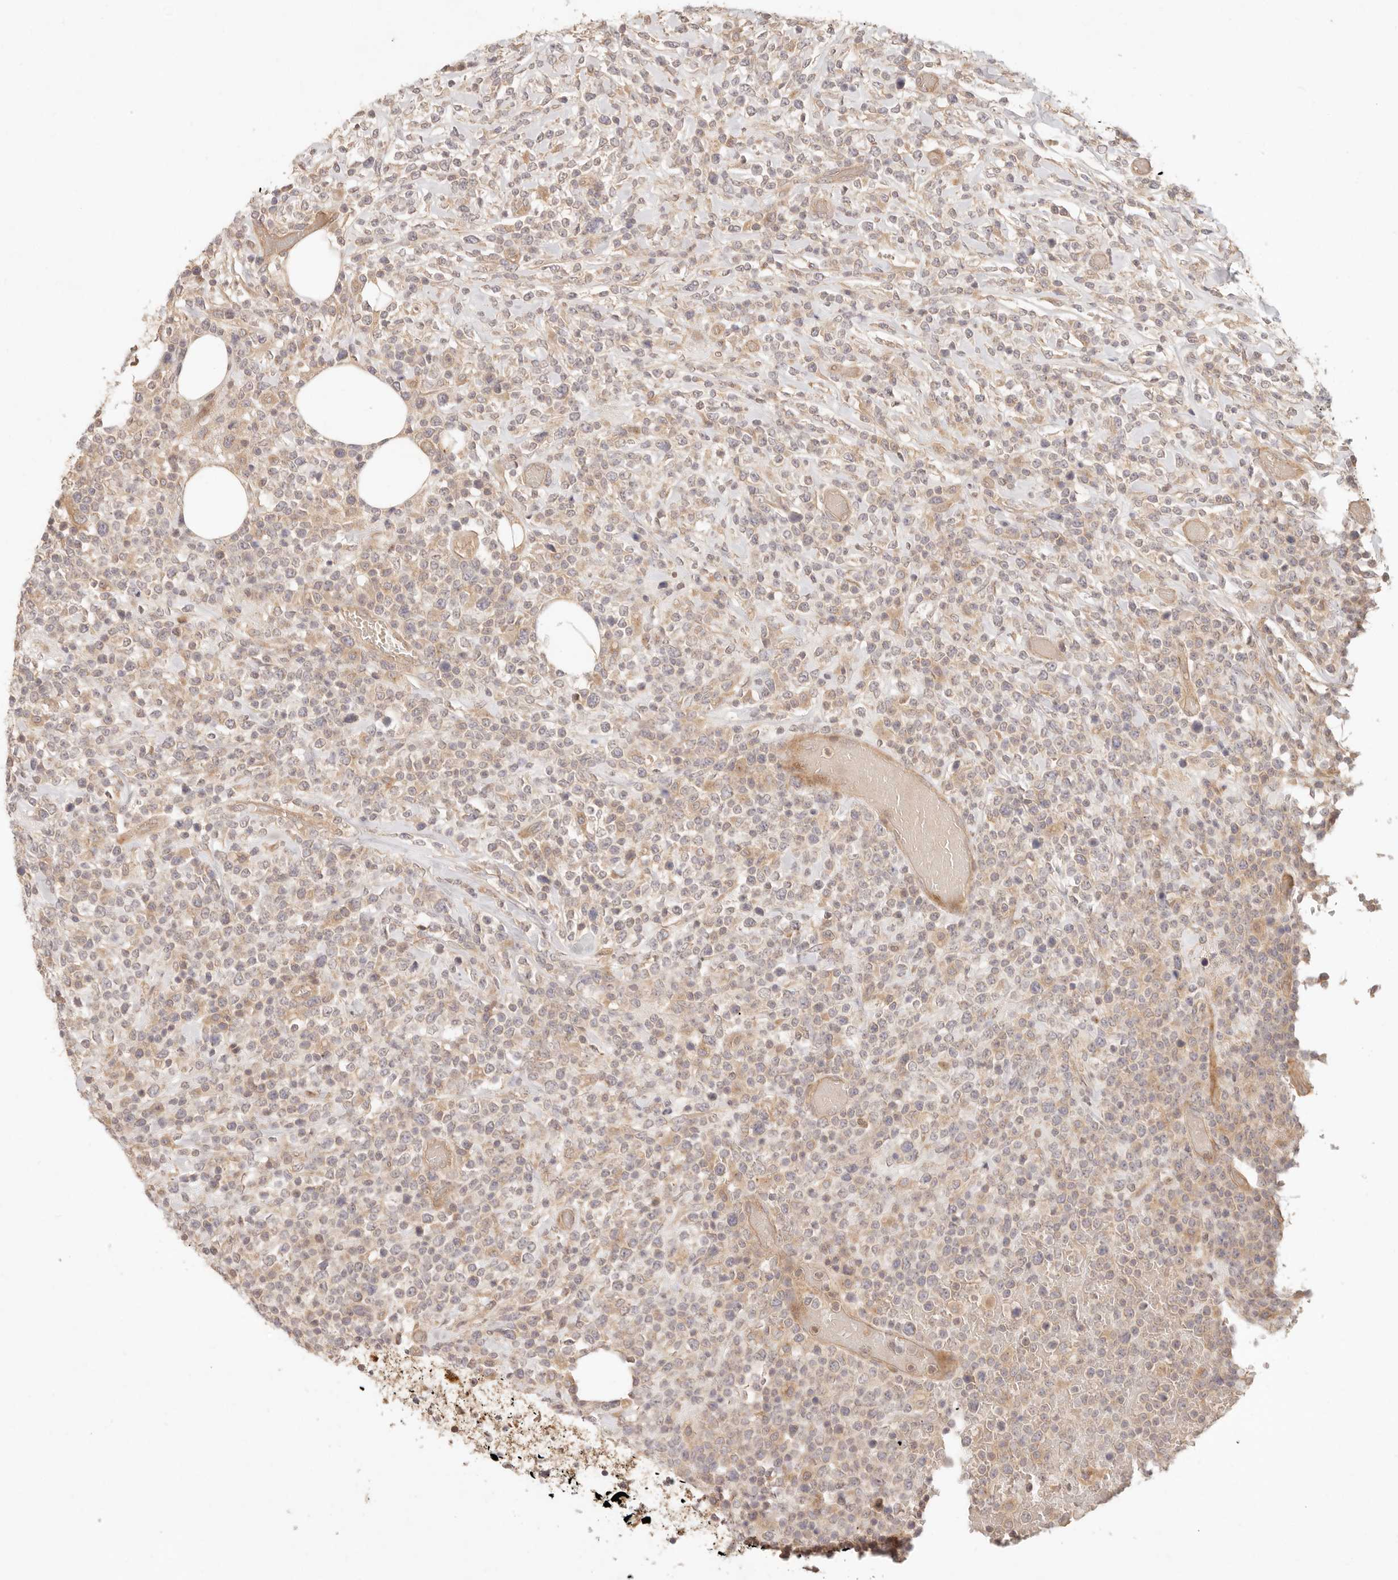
{"staining": {"intensity": "weak", "quantity": "<25%", "location": "cytoplasmic/membranous"}, "tissue": "lymphoma", "cell_type": "Tumor cells", "image_type": "cancer", "snomed": [{"axis": "morphology", "description": "Malignant lymphoma, non-Hodgkin's type, High grade"}, {"axis": "topography", "description": "Colon"}], "caption": "Immunohistochemical staining of high-grade malignant lymphoma, non-Hodgkin's type shows no significant staining in tumor cells.", "gene": "PPP1R3B", "patient": {"sex": "female", "age": 53}}